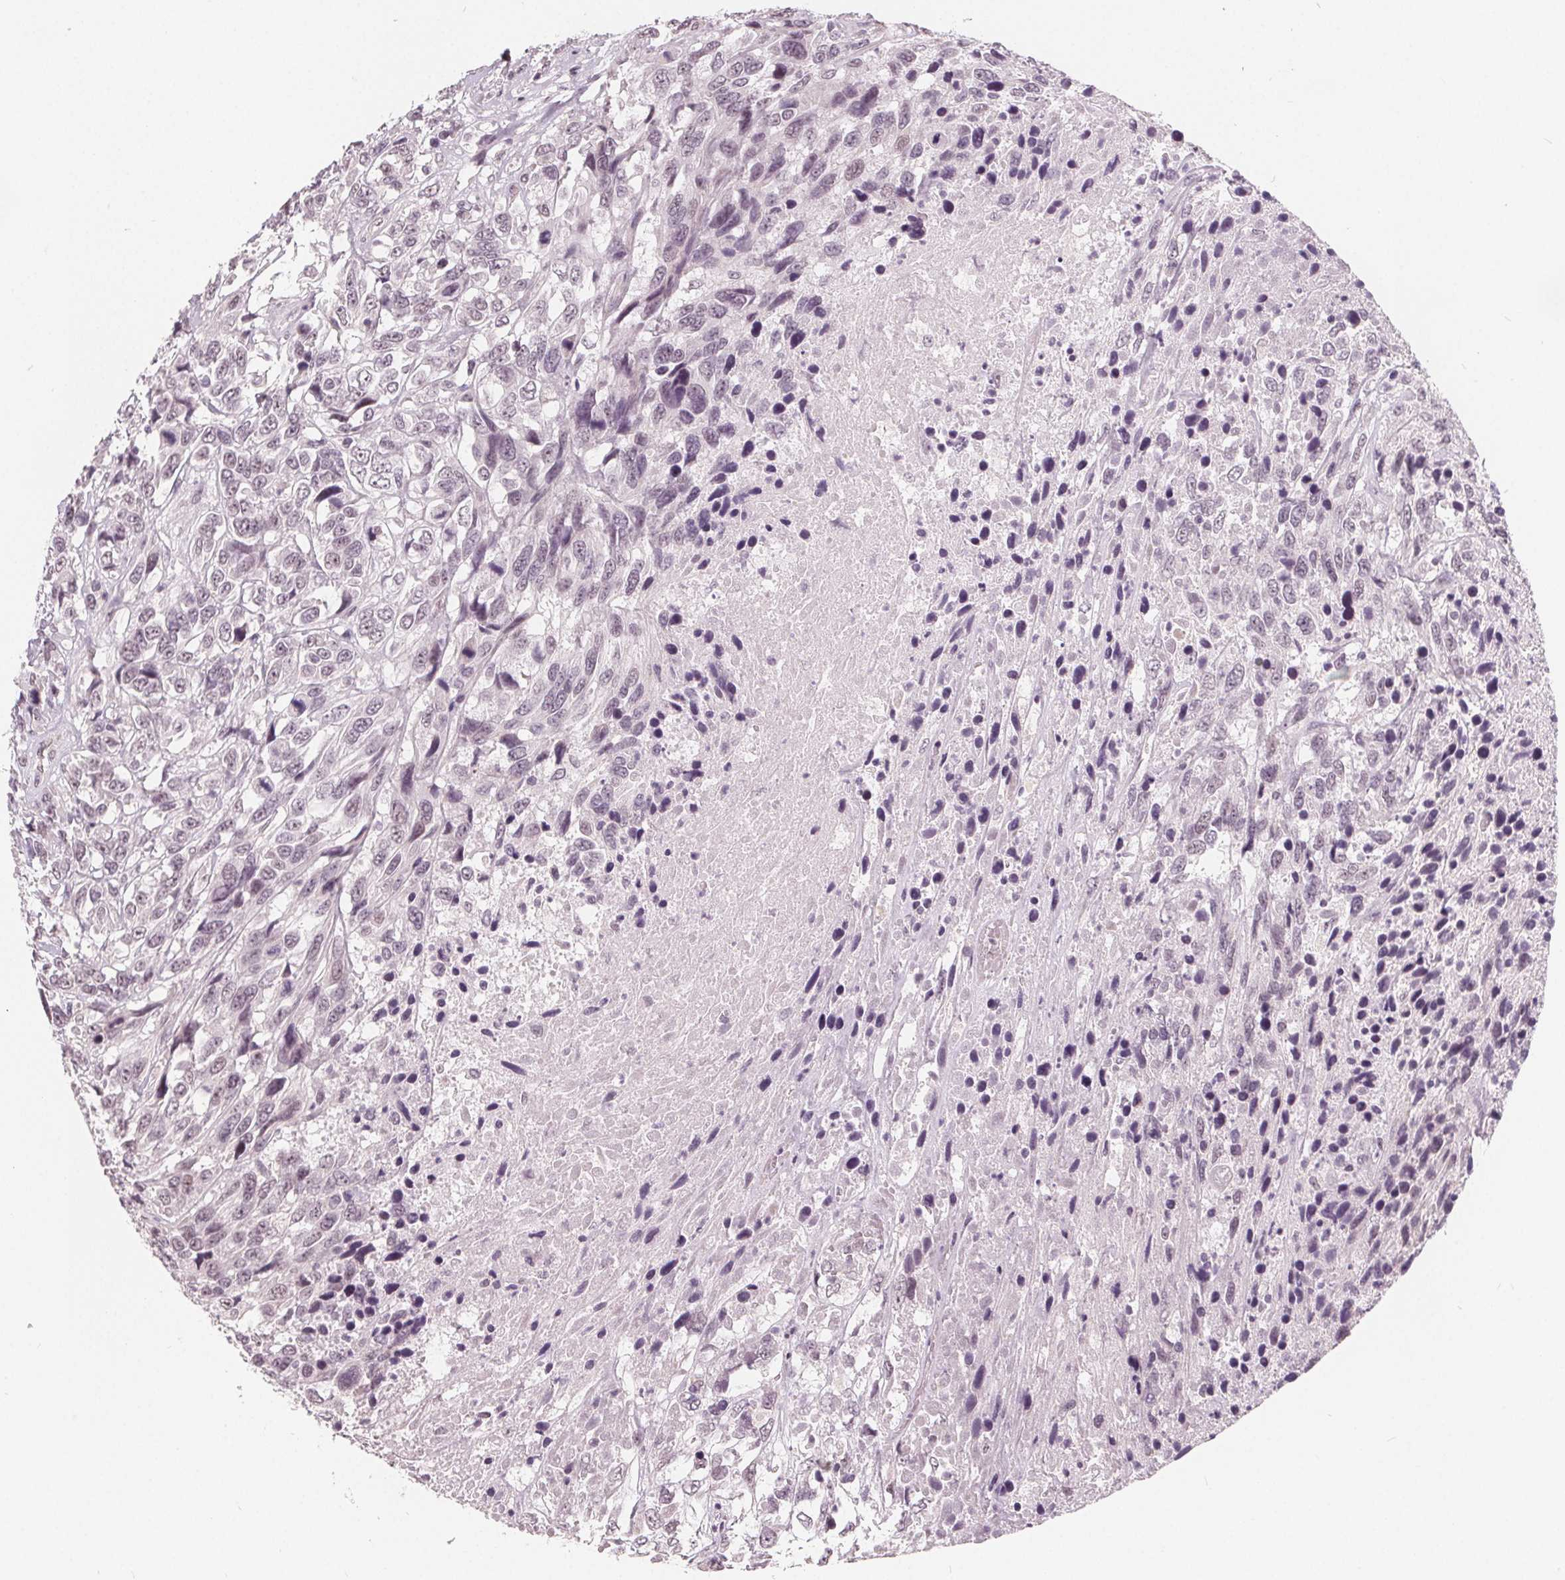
{"staining": {"intensity": "weak", "quantity": "<25%", "location": "nuclear"}, "tissue": "urothelial cancer", "cell_type": "Tumor cells", "image_type": "cancer", "snomed": [{"axis": "morphology", "description": "Urothelial carcinoma, High grade"}, {"axis": "topography", "description": "Urinary bladder"}], "caption": "Image shows no protein positivity in tumor cells of urothelial cancer tissue.", "gene": "NUP210L", "patient": {"sex": "female", "age": 70}}